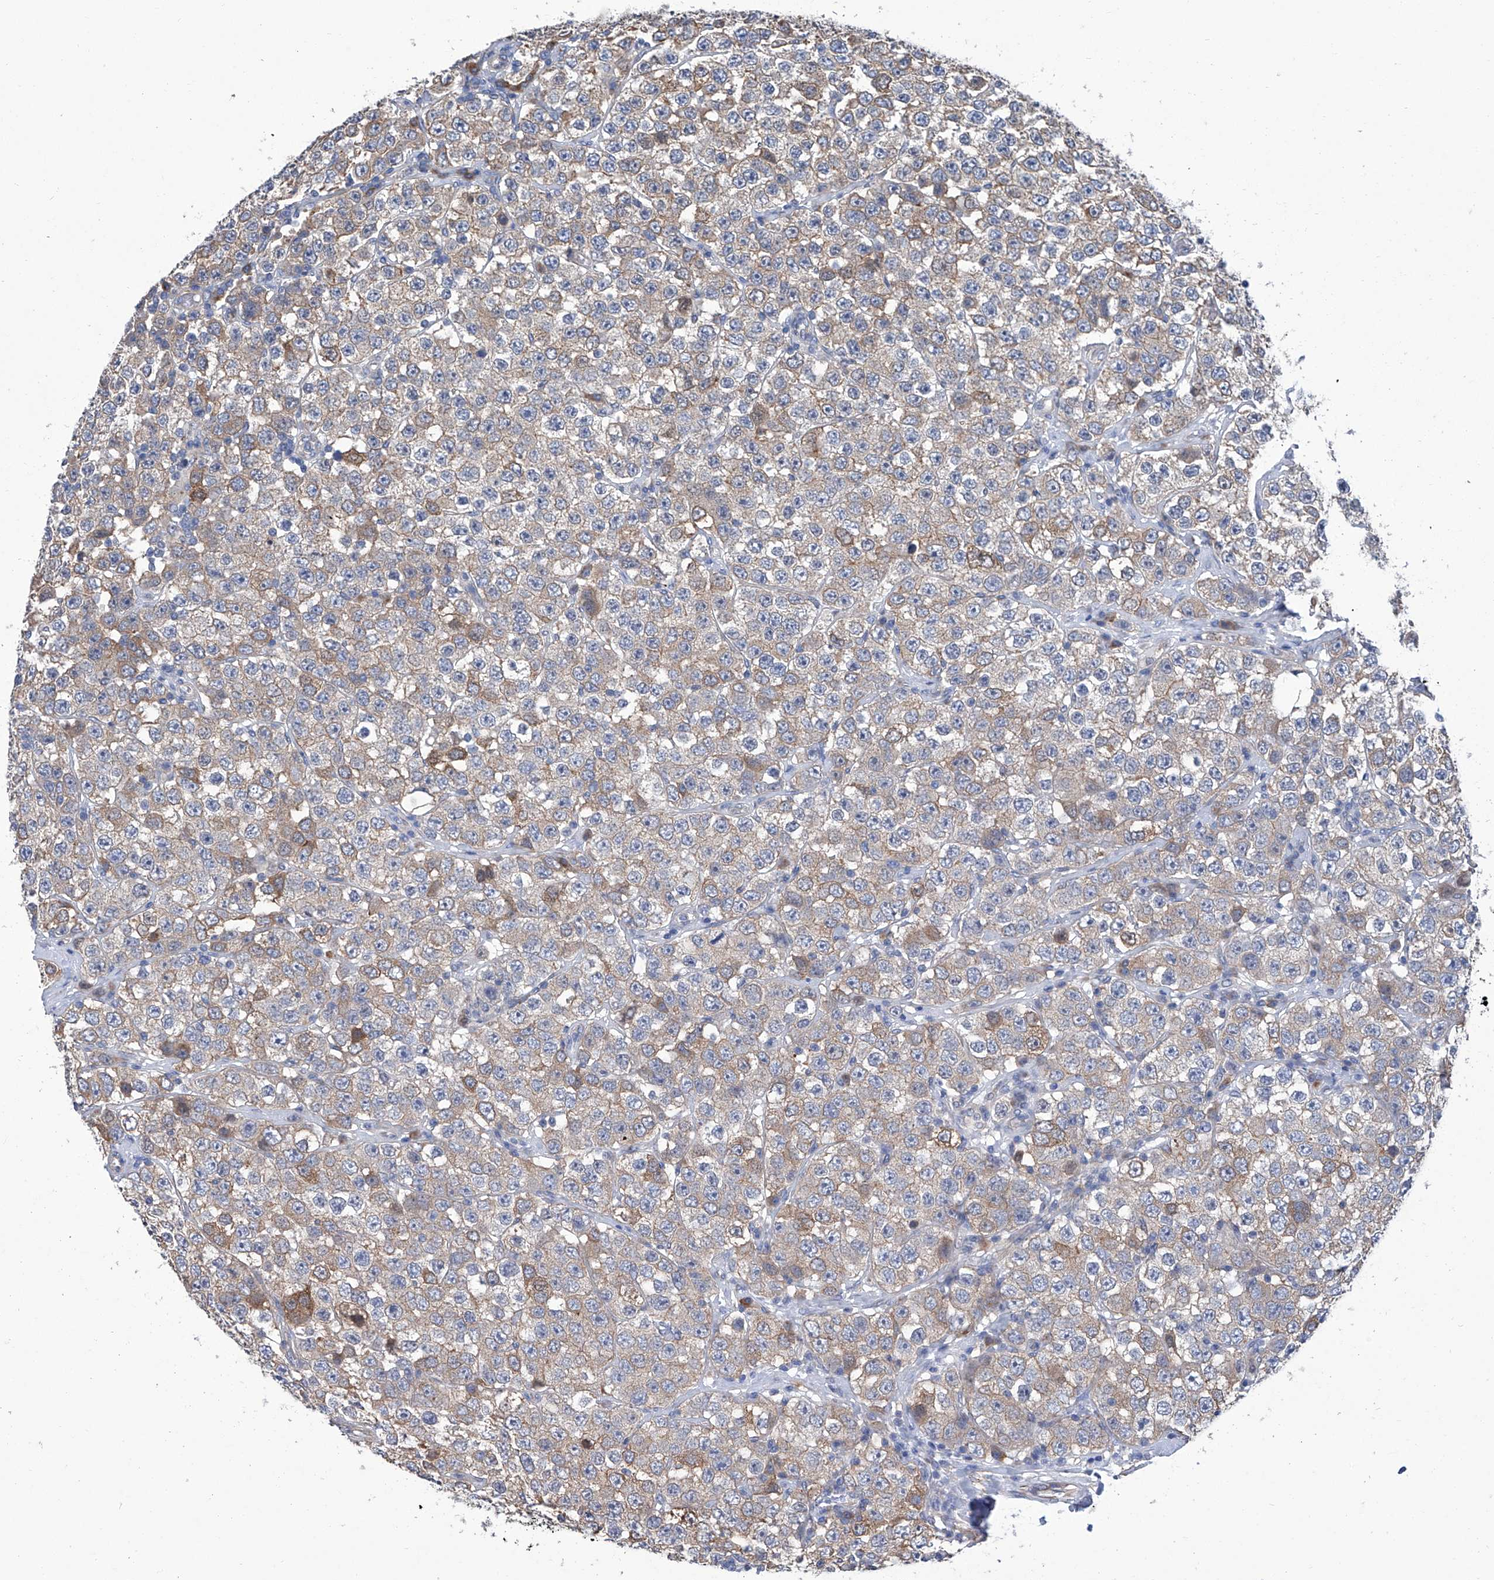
{"staining": {"intensity": "moderate", "quantity": "<25%", "location": "cytoplasmic/membranous"}, "tissue": "testis cancer", "cell_type": "Tumor cells", "image_type": "cancer", "snomed": [{"axis": "morphology", "description": "Seminoma, NOS"}, {"axis": "topography", "description": "Testis"}], "caption": "Moderate cytoplasmic/membranous positivity is appreciated in approximately <25% of tumor cells in testis cancer. The staining was performed using DAB (3,3'-diaminobenzidine), with brown indicating positive protein expression. Nuclei are stained blue with hematoxylin.", "gene": "SMS", "patient": {"sex": "male", "age": 28}}